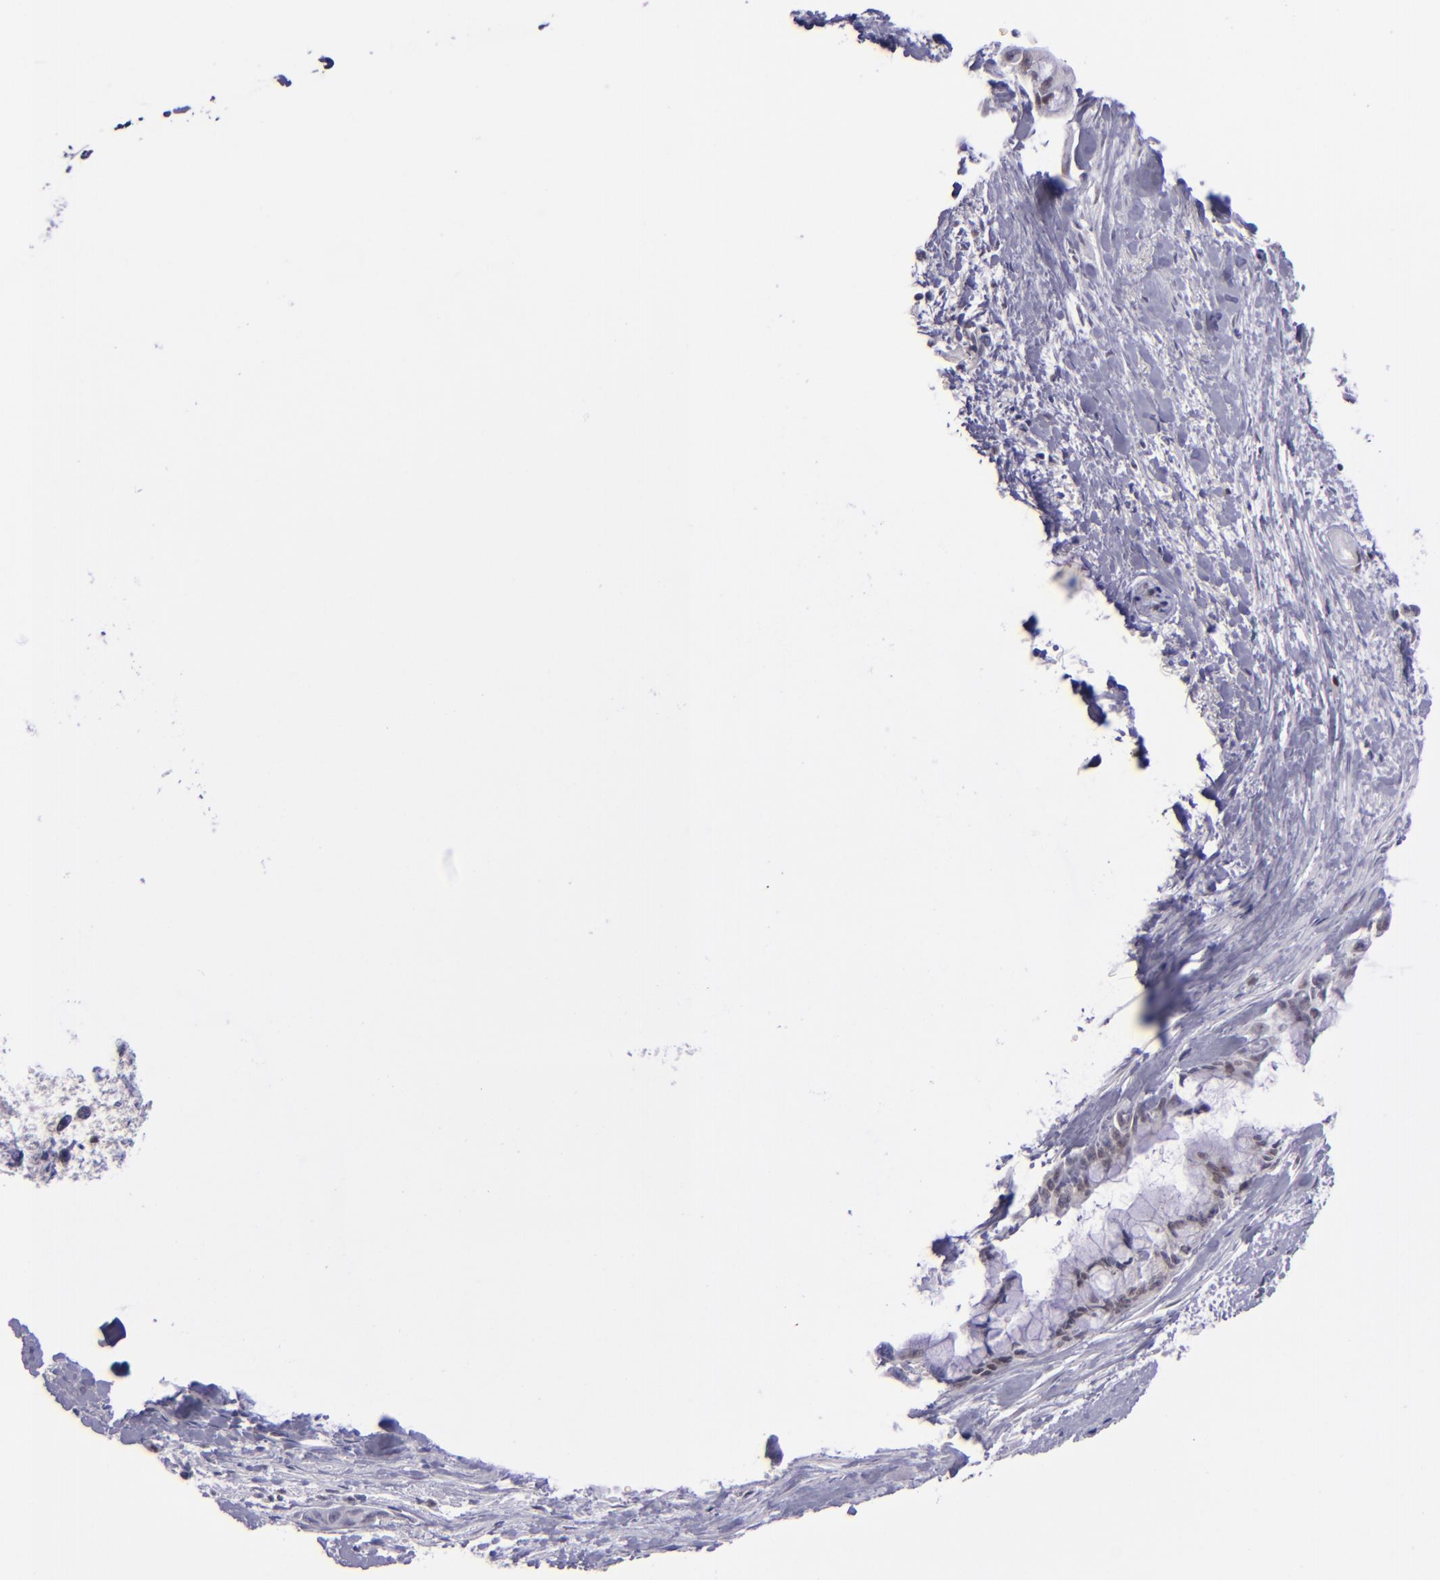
{"staining": {"intensity": "negative", "quantity": "none", "location": "none"}, "tissue": "pancreatic cancer", "cell_type": "Tumor cells", "image_type": "cancer", "snomed": [{"axis": "morphology", "description": "Adenocarcinoma, NOS"}, {"axis": "topography", "description": "Pancreas"}], "caption": "DAB immunohistochemical staining of pancreatic cancer exhibits no significant staining in tumor cells. (DAB (3,3'-diaminobenzidine) IHC with hematoxylin counter stain).", "gene": "BAG1", "patient": {"sex": "male", "age": 59}}